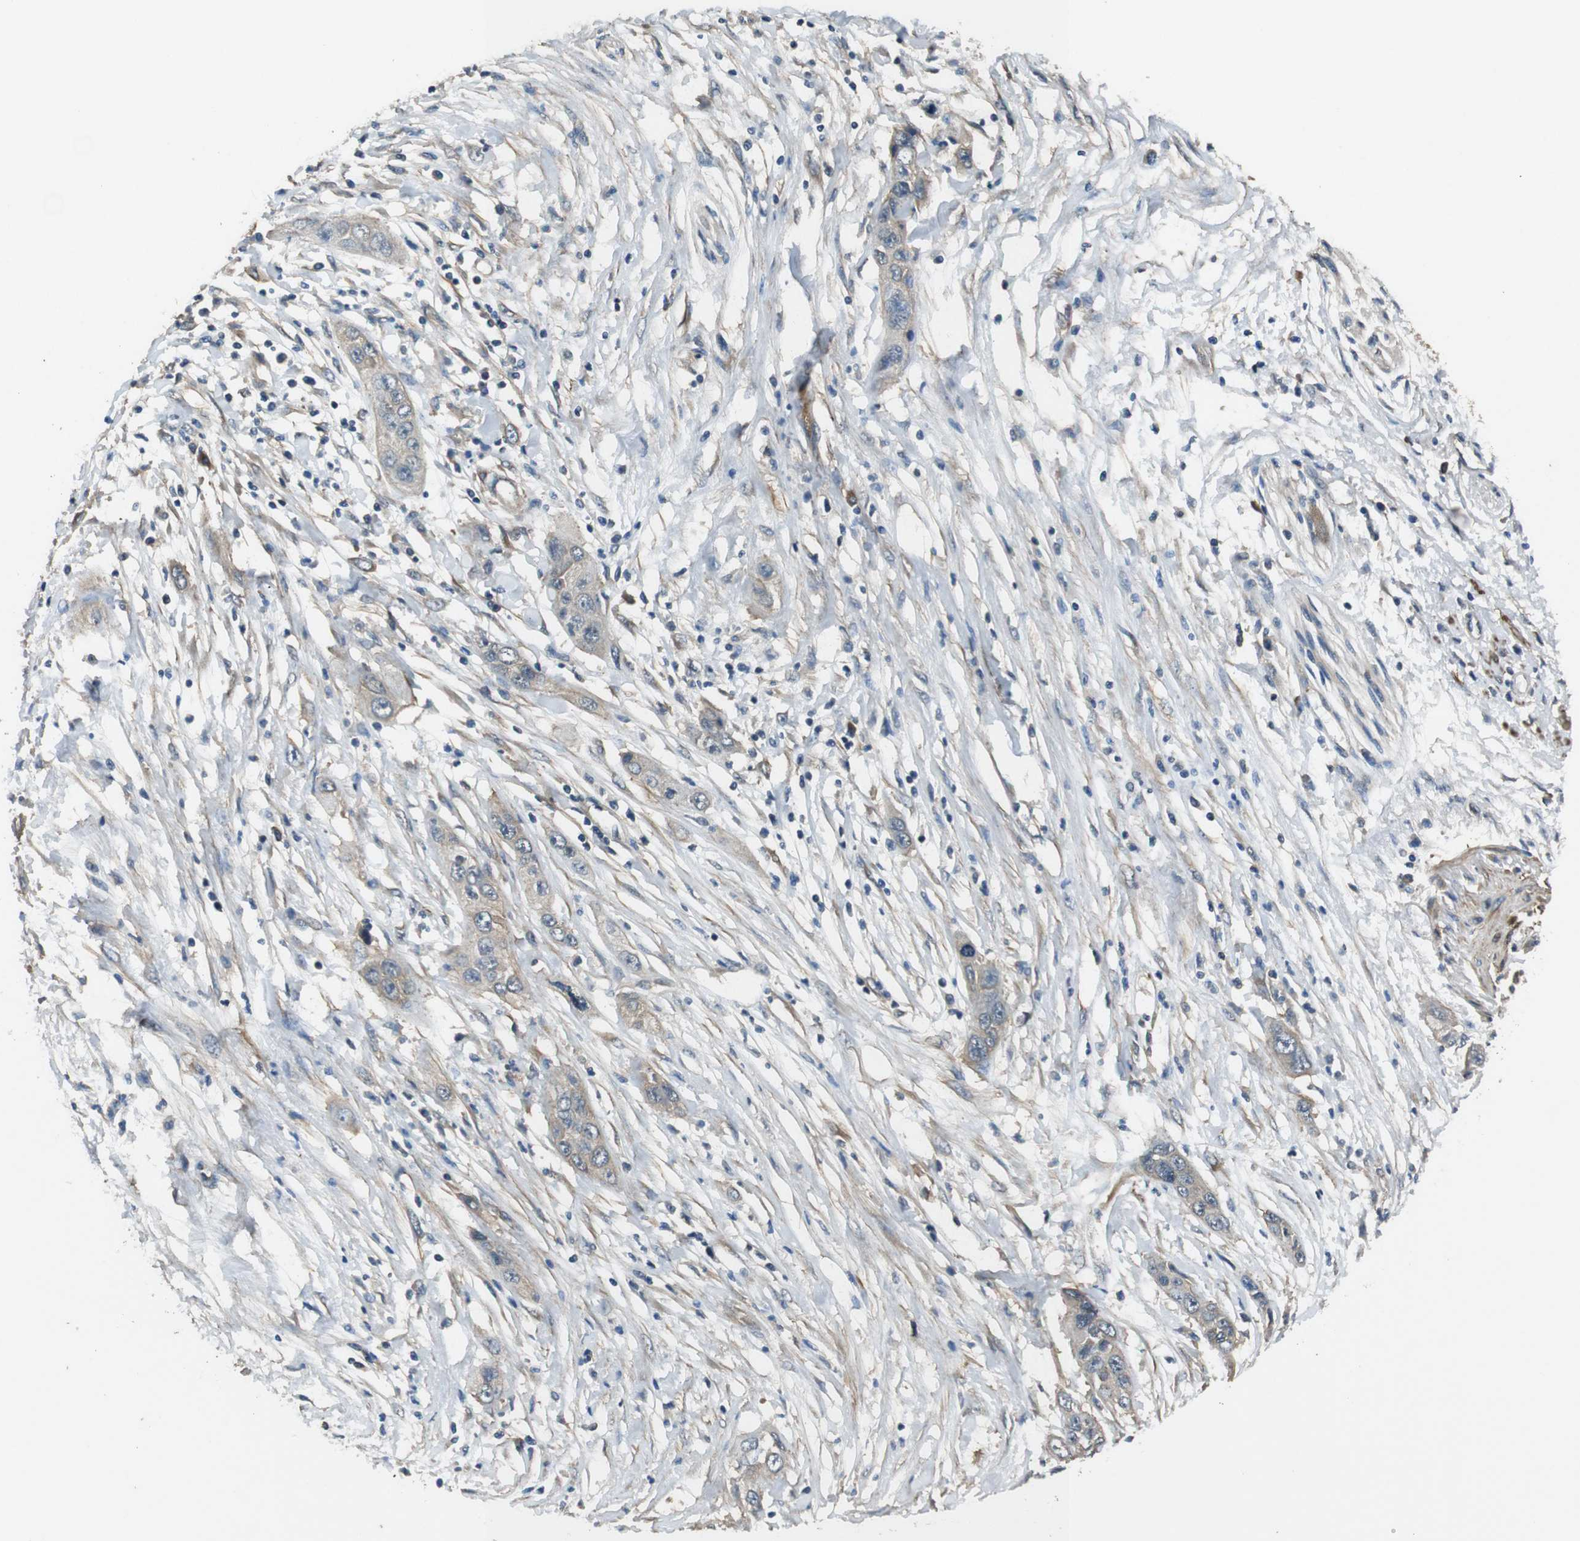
{"staining": {"intensity": "negative", "quantity": "none", "location": "none"}, "tissue": "pancreatic cancer", "cell_type": "Tumor cells", "image_type": "cancer", "snomed": [{"axis": "morphology", "description": "Adenocarcinoma, NOS"}, {"axis": "topography", "description": "Pancreas"}], "caption": "High power microscopy micrograph of an immunohistochemistry (IHC) micrograph of pancreatic adenocarcinoma, revealing no significant staining in tumor cells. Brightfield microscopy of immunohistochemistry (IHC) stained with DAB (brown) and hematoxylin (blue), captured at high magnification.", "gene": "FUT2", "patient": {"sex": "female", "age": 70}}